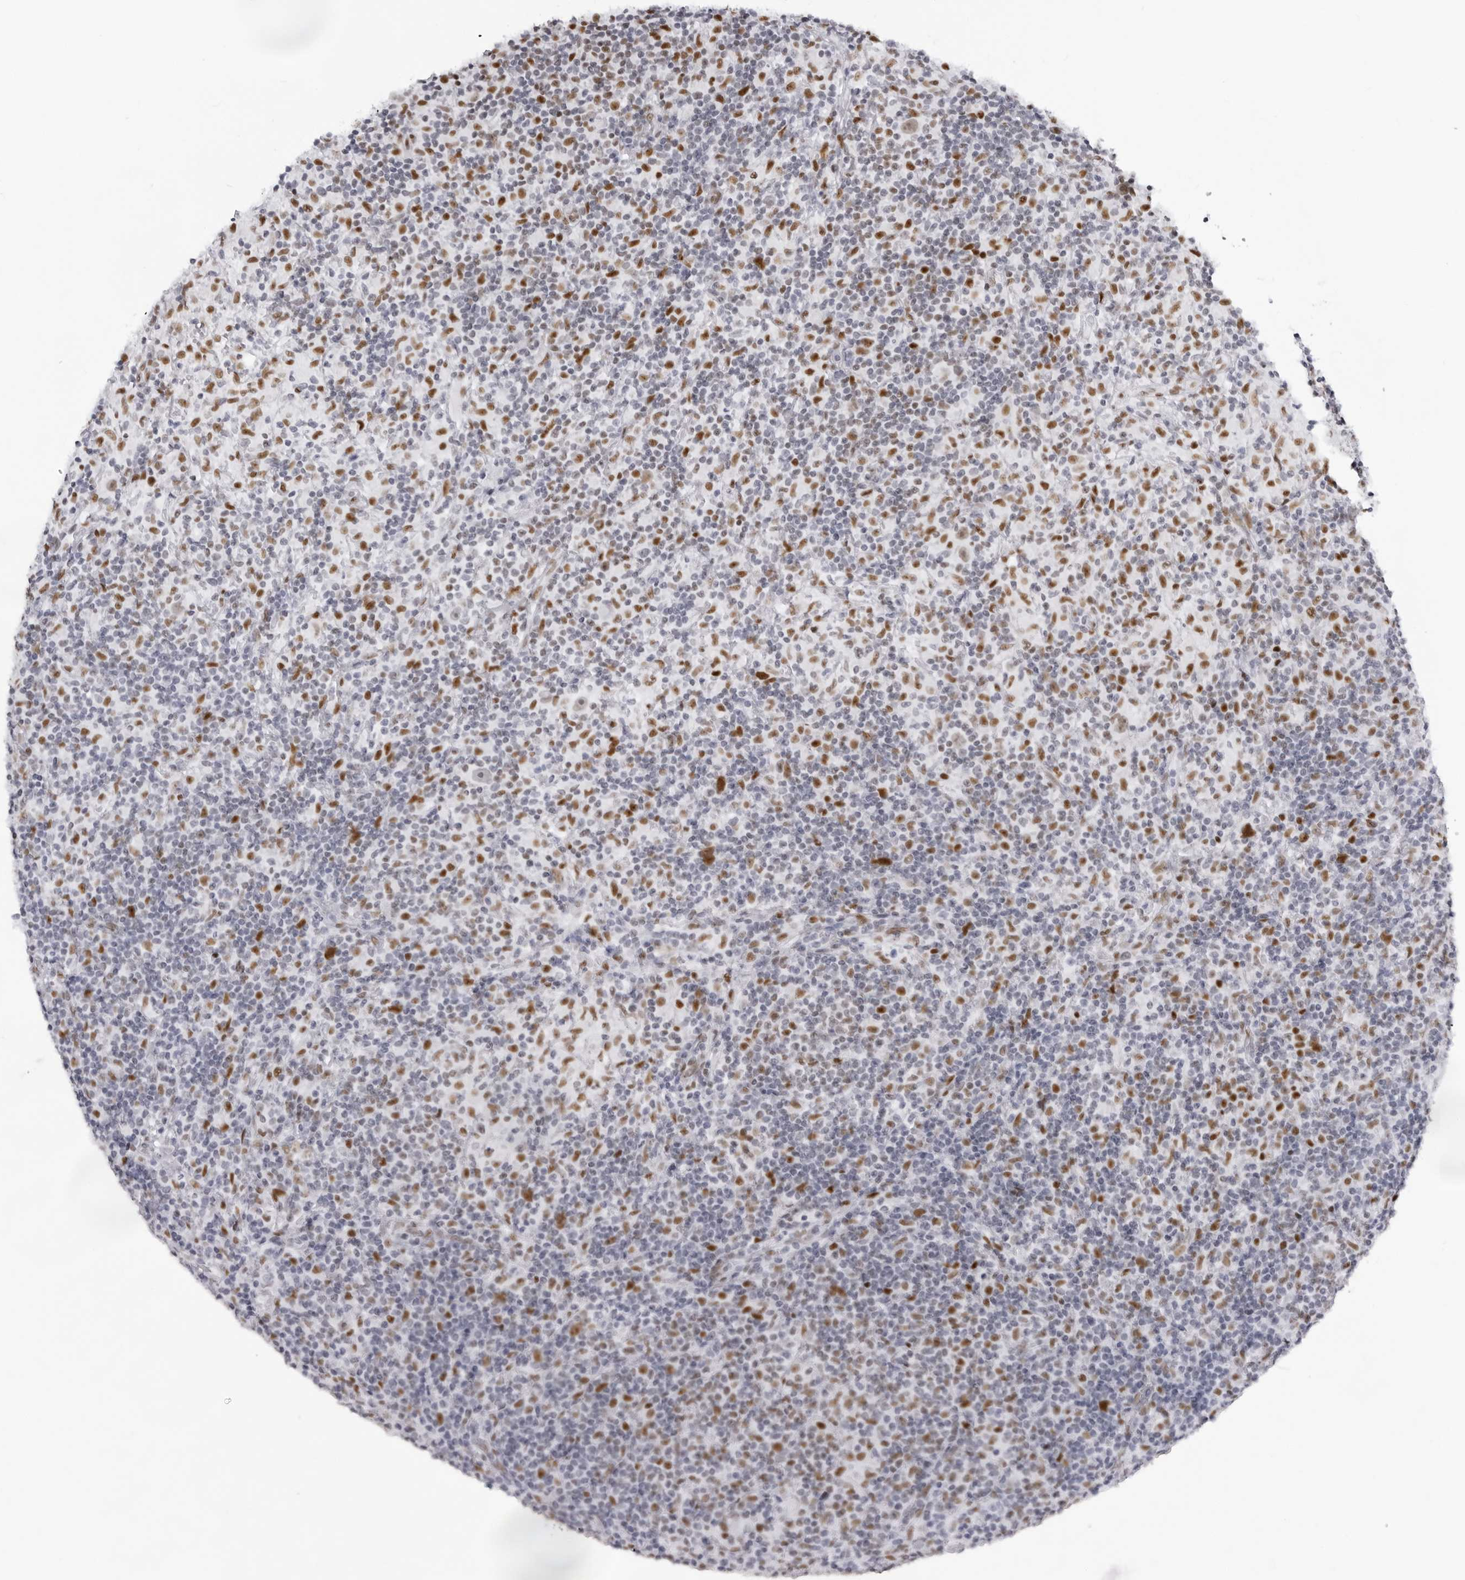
{"staining": {"intensity": "weak", "quantity": "25%-75%", "location": "nuclear"}, "tissue": "lymphoma", "cell_type": "Tumor cells", "image_type": "cancer", "snomed": [{"axis": "morphology", "description": "Hodgkin's disease, NOS"}, {"axis": "topography", "description": "Lymph node"}], "caption": "A low amount of weak nuclear positivity is present in about 25%-75% of tumor cells in lymphoma tissue.", "gene": "IRF2BP2", "patient": {"sex": "male", "age": 70}}